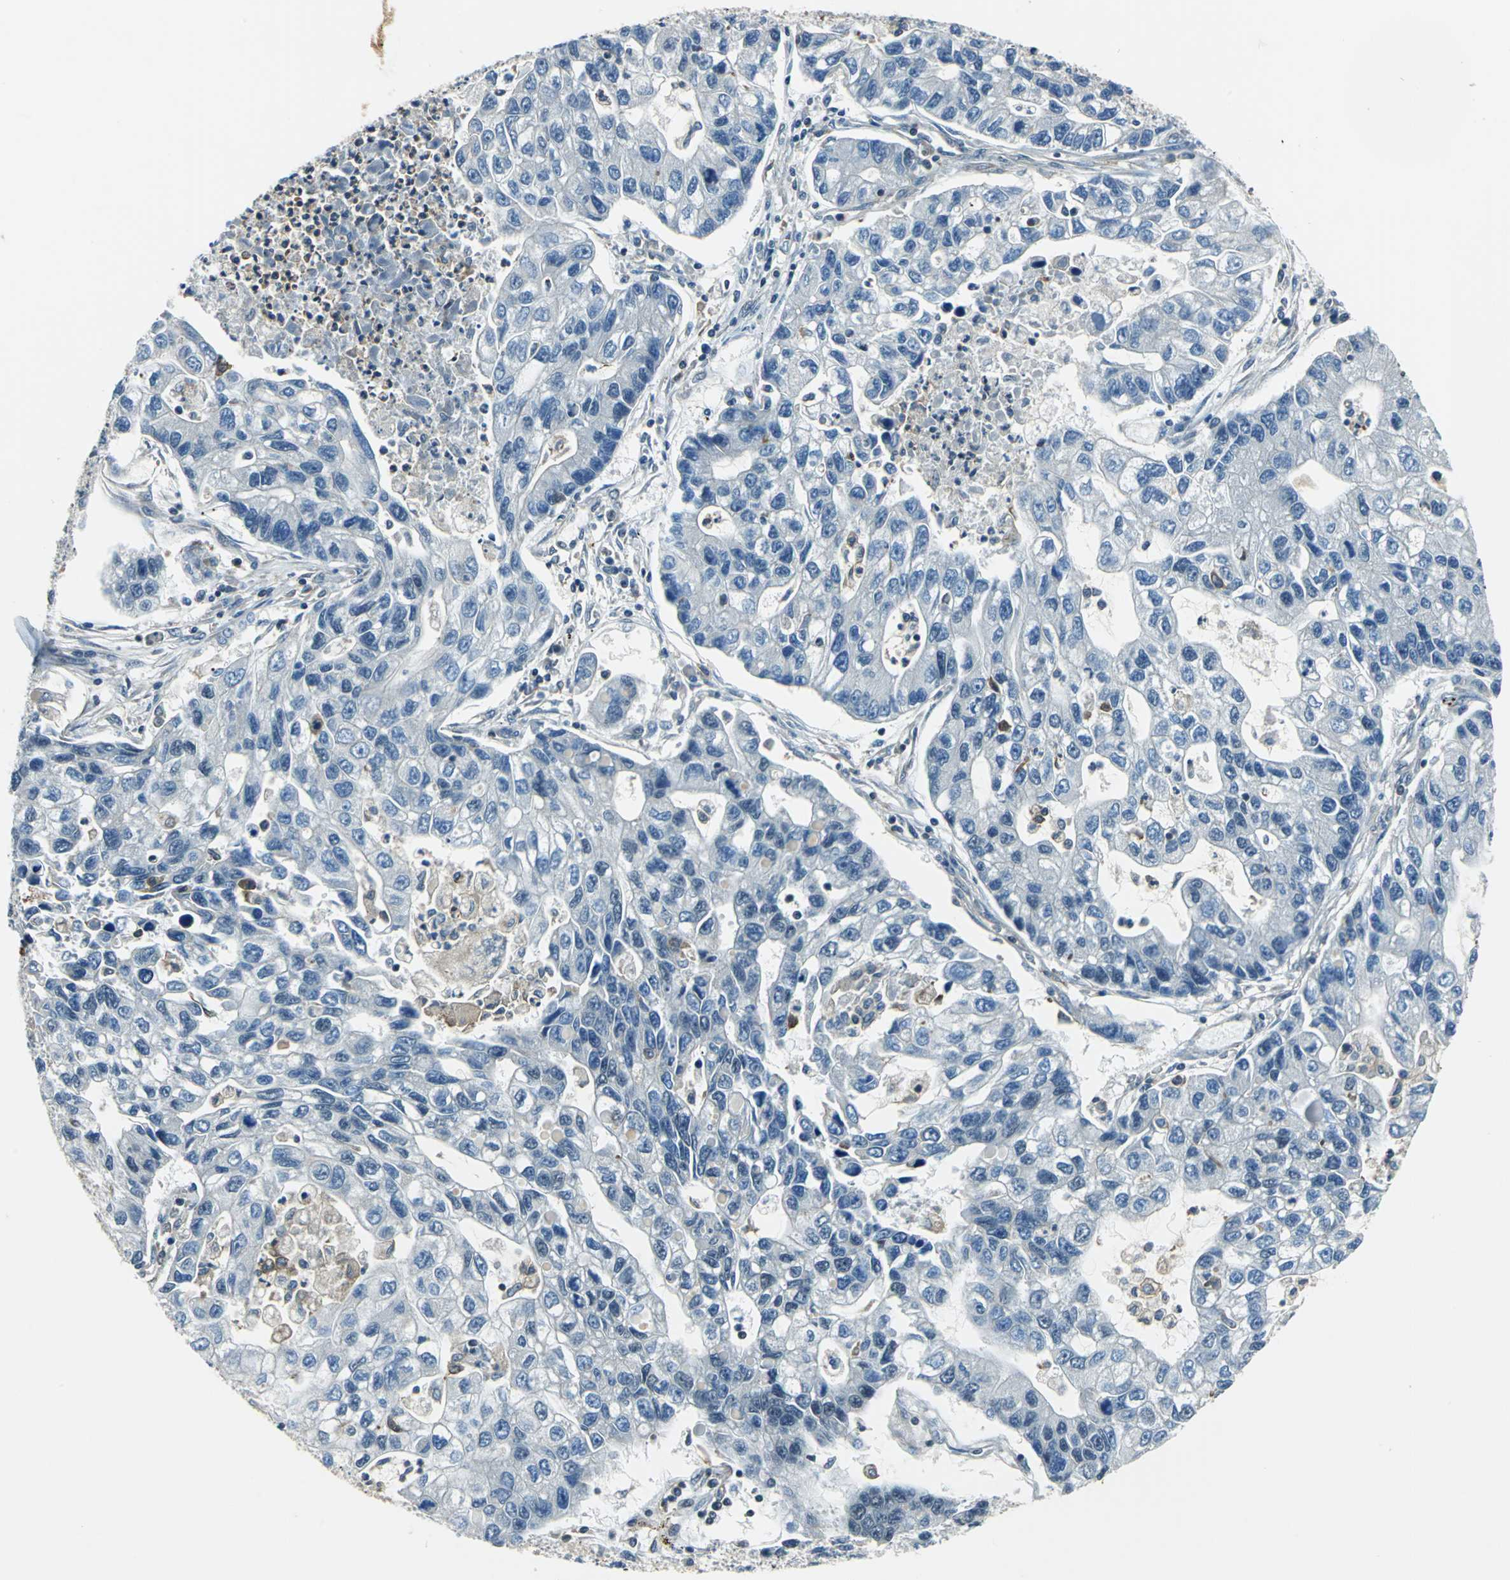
{"staining": {"intensity": "negative", "quantity": "none", "location": "none"}, "tissue": "lung cancer", "cell_type": "Tumor cells", "image_type": "cancer", "snomed": [{"axis": "morphology", "description": "Adenocarcinoma, NOS"}, {"axis": "topography", "description": "Lung"}], "caption": "Tumor cells show no significant positivity in lung cancer (adenocarcinoma). The staining is performed using DAB brown chromogen with nuclei counter-stained in using hematoxylin.", "gene": "ARPC3", "patient": {"sex": "female", "age": 51}}